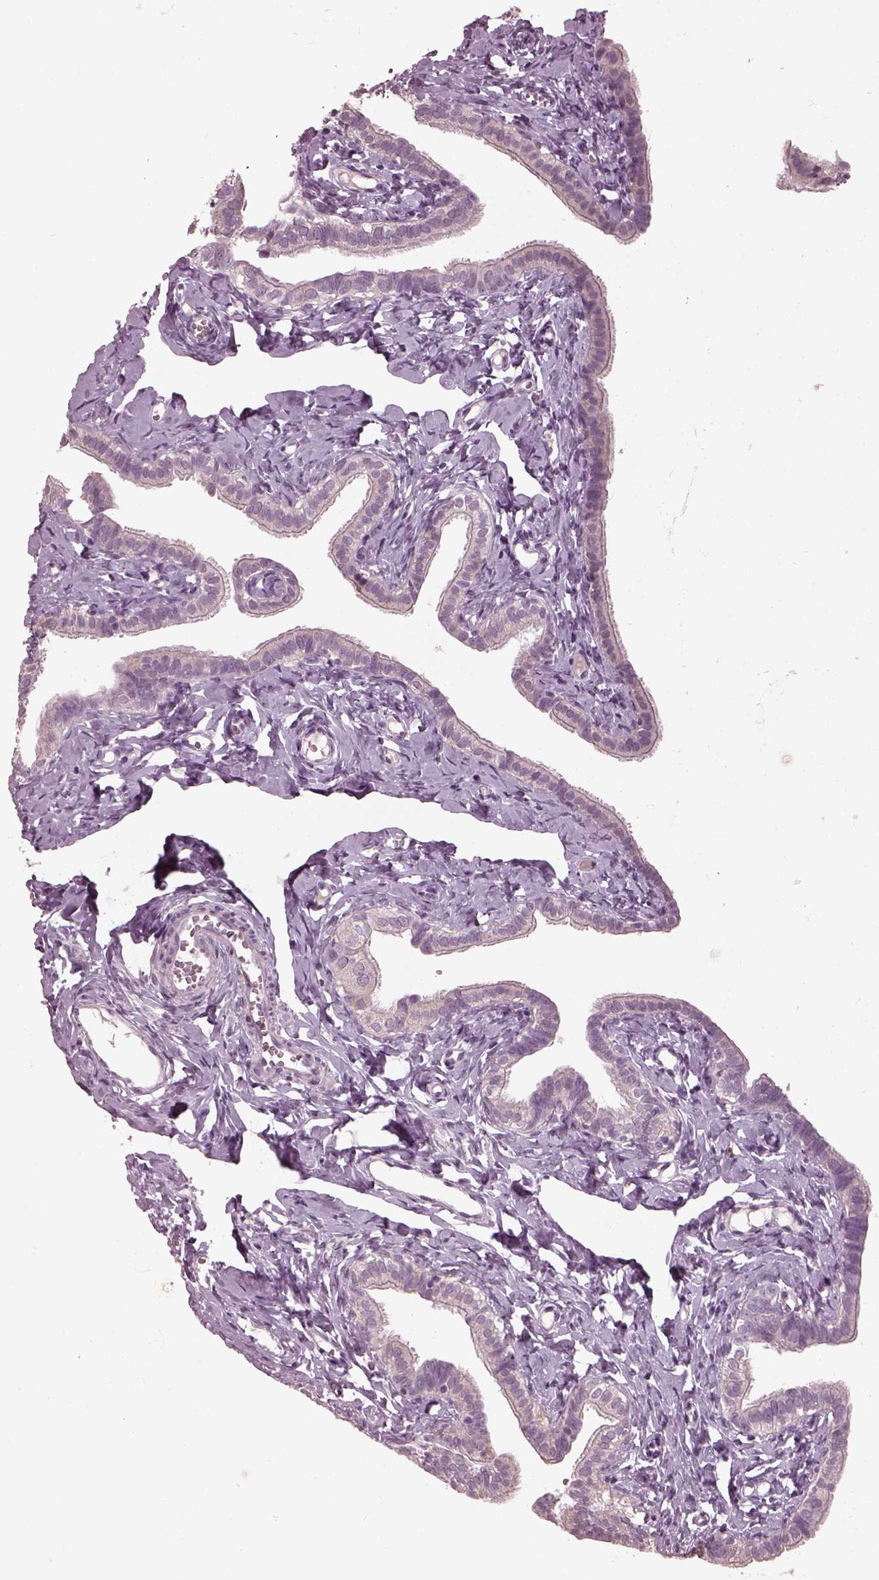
{"staining": {"intensity": "negative", "quantity": "none", "location": "none"}, "tissue": "fallopian tube", "cell_type": "Glandular cells", "image_type": "normal", "snomed": [{"axis": "morphology", "description": "Normal tissue, NOS"}, {"axis": "topography", "description": "Fallopian tube"}], "caption": "This is an IHC image of unremarkable fallopian tube. There is no staining in glandular cells.", "gene": "RCVRN", "patient": {"sex": "female", "age": 41}}